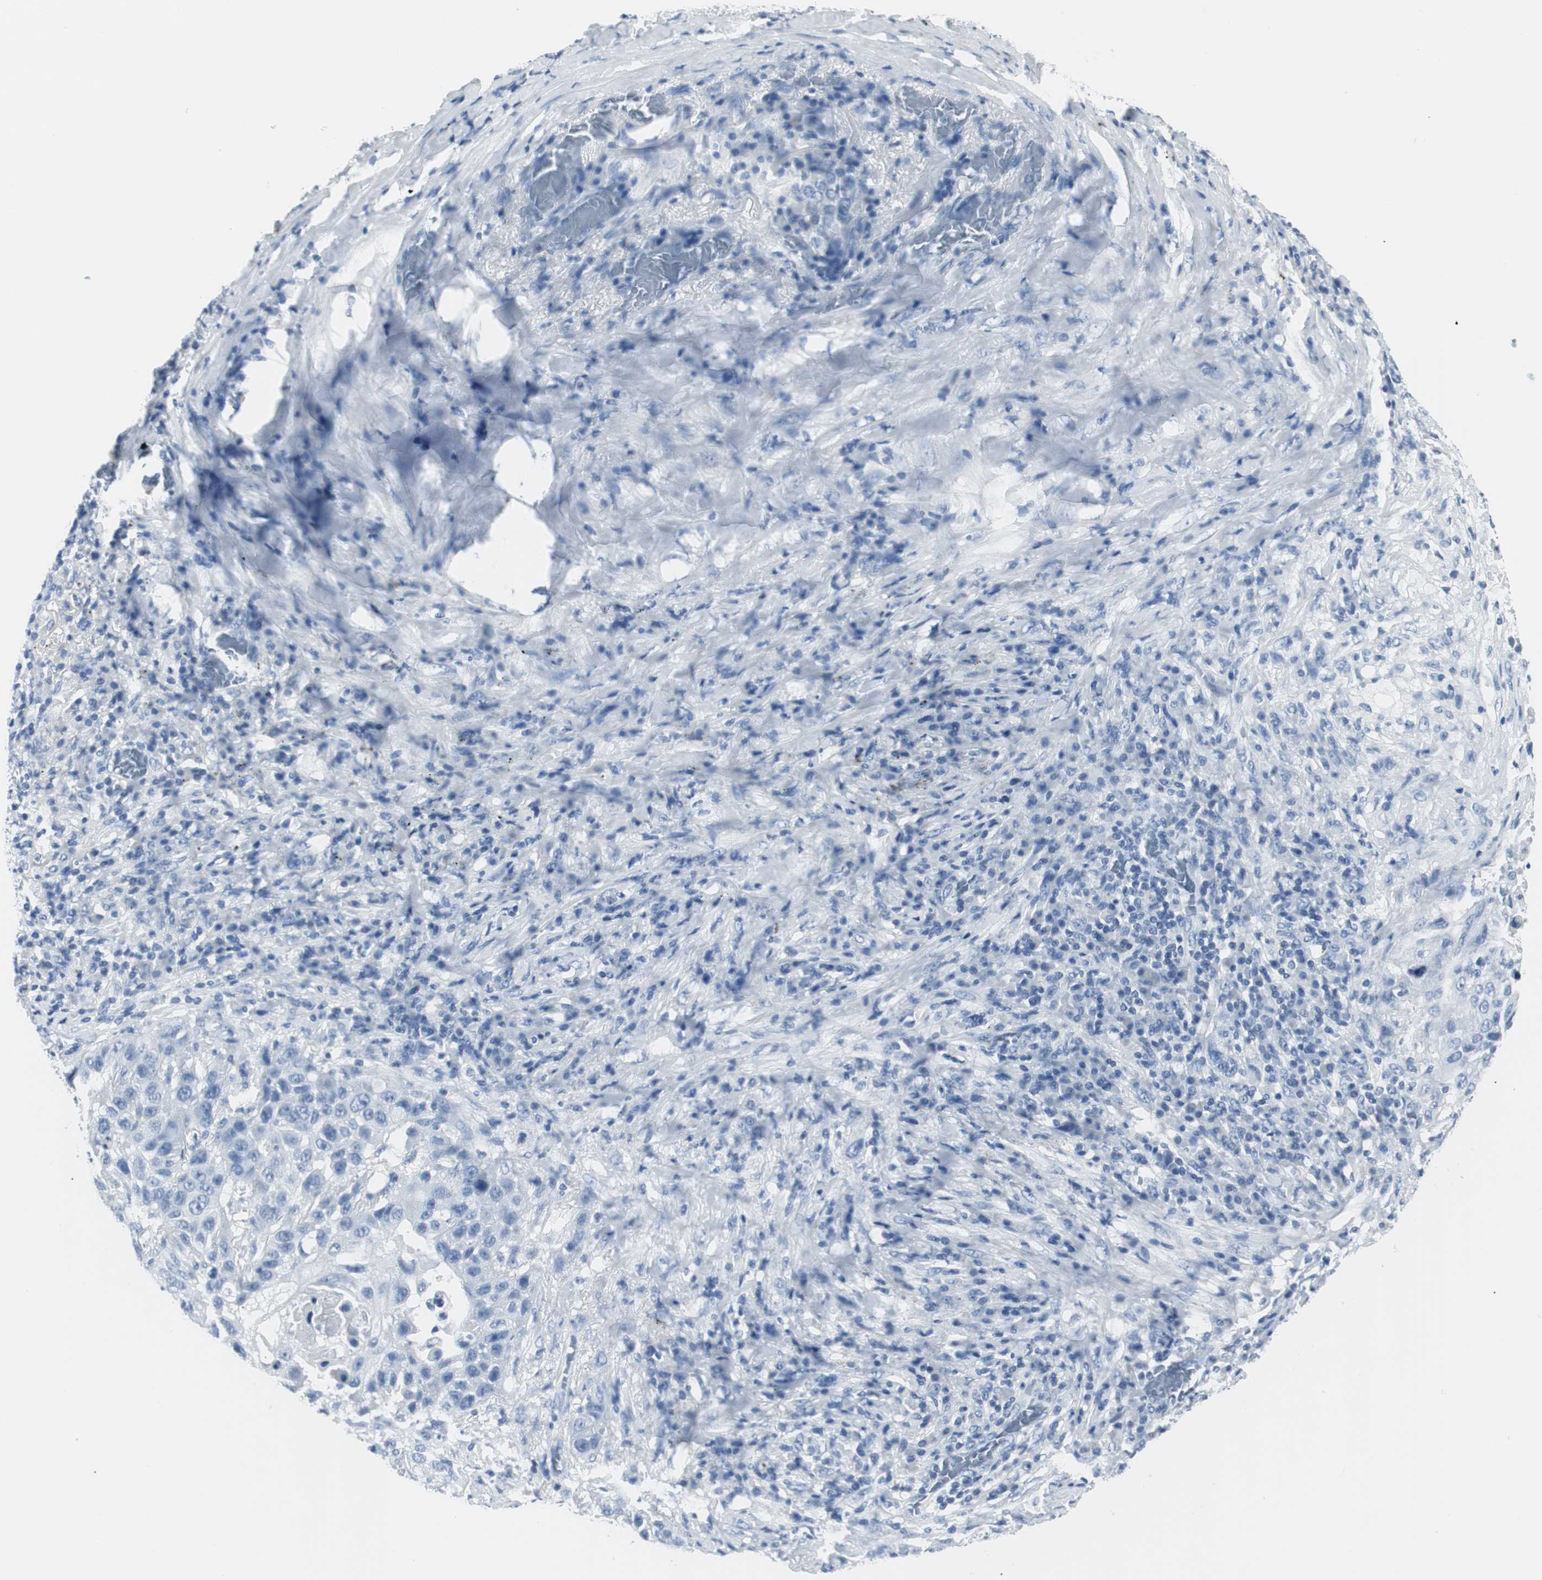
{"staining": {"intensity": "negative", "quantity": "none", "location": "none"}, "tissue": "lung cancer", "cell_type": "Tumor cells", "image_type": "cancer", "snomed": [{"axis": "morphology", "description": "Squamous cell carcinoma, NOS"}, {"axis": "topography", "description": "Lung"}], "caption": "Tumor cells show no significant protein staining in lung cancer (squamous cell carcinoma).", "gene": "GAP43", "patient": {"sex": "male", "age": 57}}